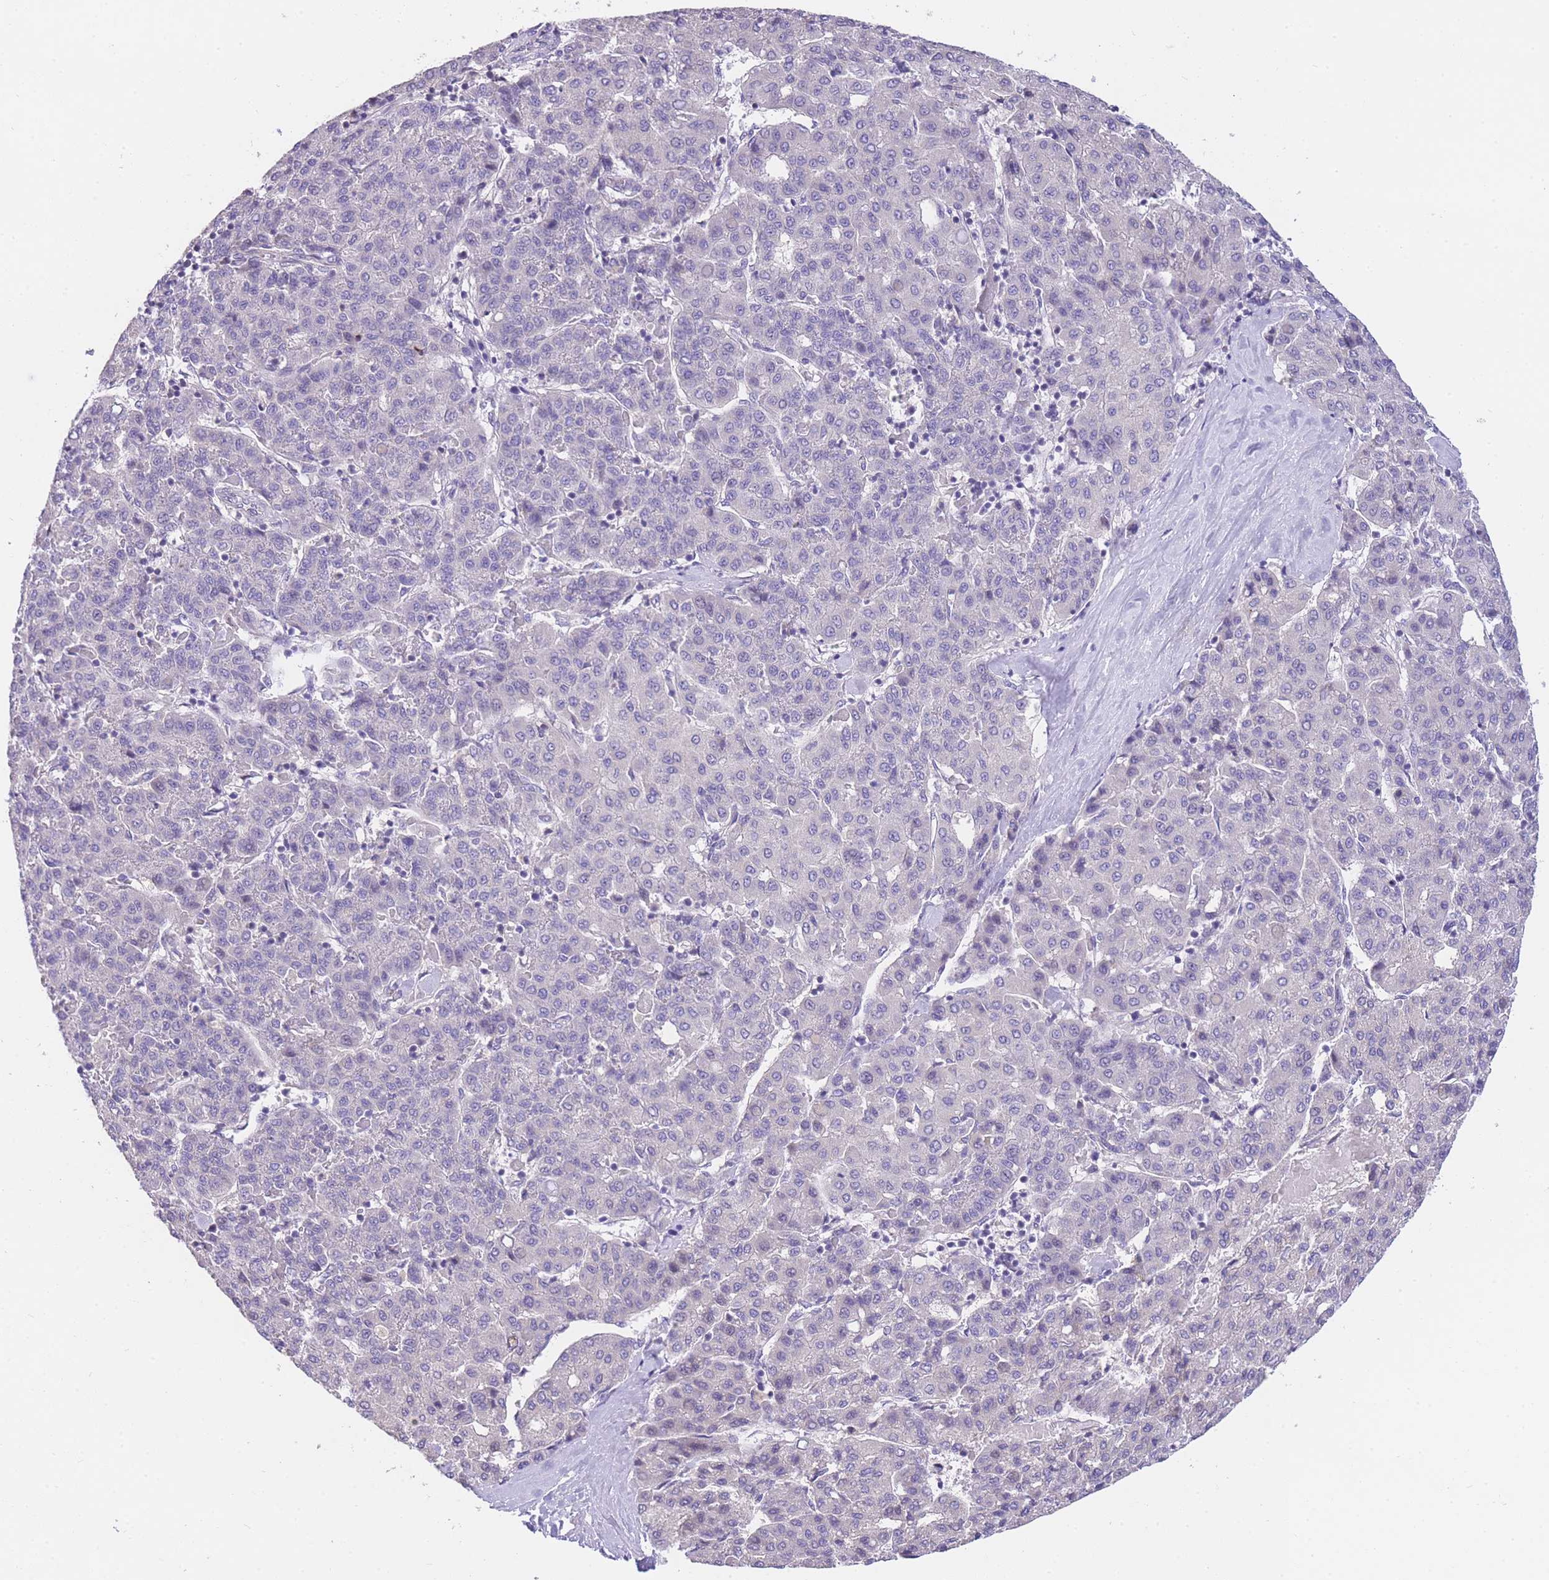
{"staining": {"intensity": "negative", "quantity": "none", "location": "none"}, "tissue": "liver cancer", "cell_type": "Tumor cells", "image_type": "cancer", "snomed": [{"axis": "morphology", "description": "Carcinoma, Hepatocellular, NOS"}, {"axis": "topography", "description": "Liver"}], "caption": "Tumor cells show no significant protein expression in liver cancer (hepatocellular carcinoma).", "gene": "SLC35F2", "patient": {"sex": "male", "age": 65}}